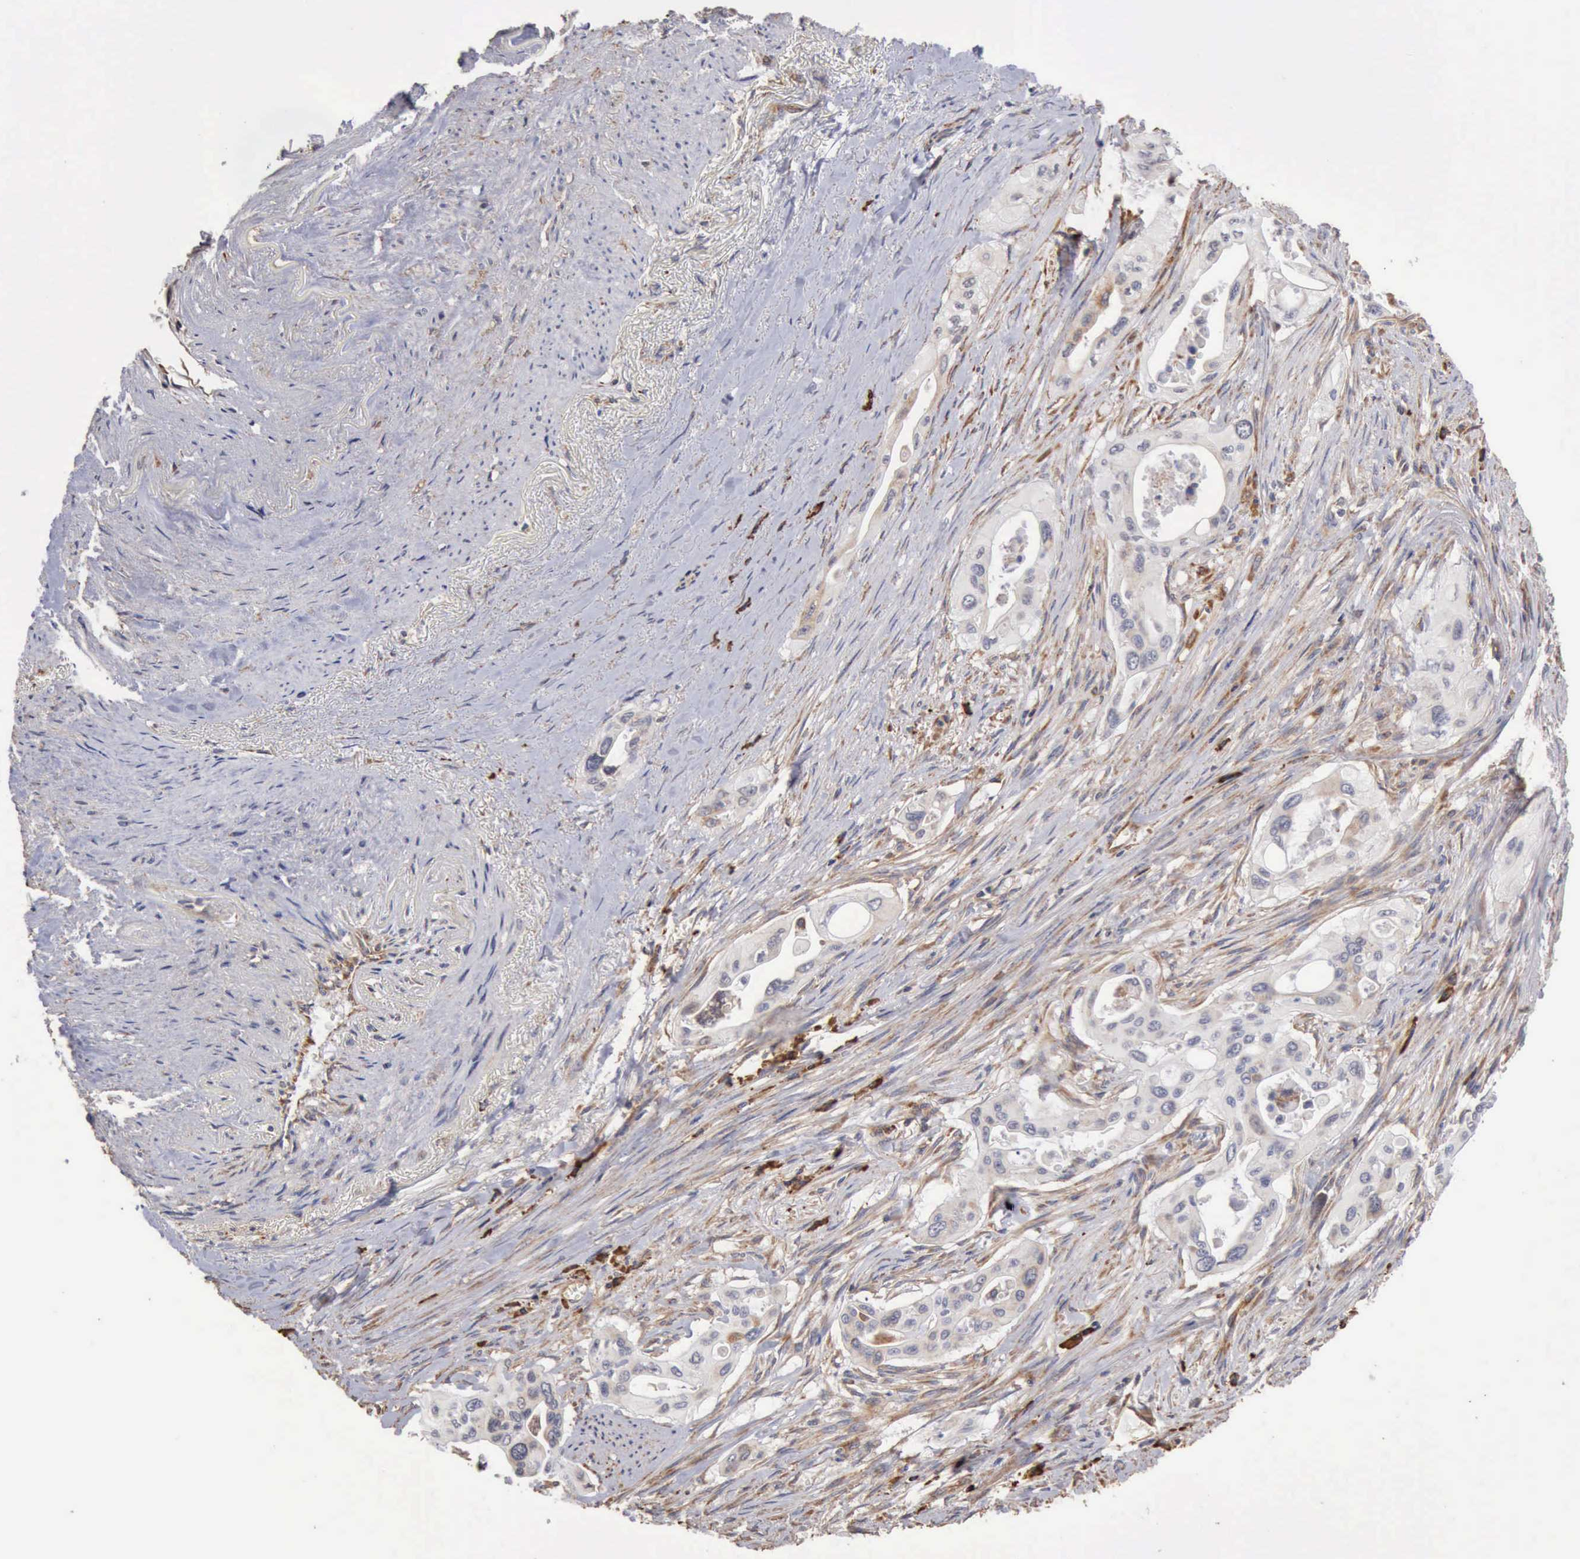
{"staining": {"intensity": "weak", "quantity": "<25%", "location": "cytoplasmic/membranous"}, "tissue": "pancreatic cancer", "cell_type": "Tumor cells", "image_type": "cancer", "snomed": [{"axis": "morphology", "description": "Adenocarcinoma, NOS"}, {"axis": "topography", "description": "Pancreas"}], "caption": "Immunohistochemical staining of human adenocarcinoma (pancreatic) demonstrates no significant staining in tumor cells.", "gene": "GPR101", "patient": {"sex": "male", "age": 77}}